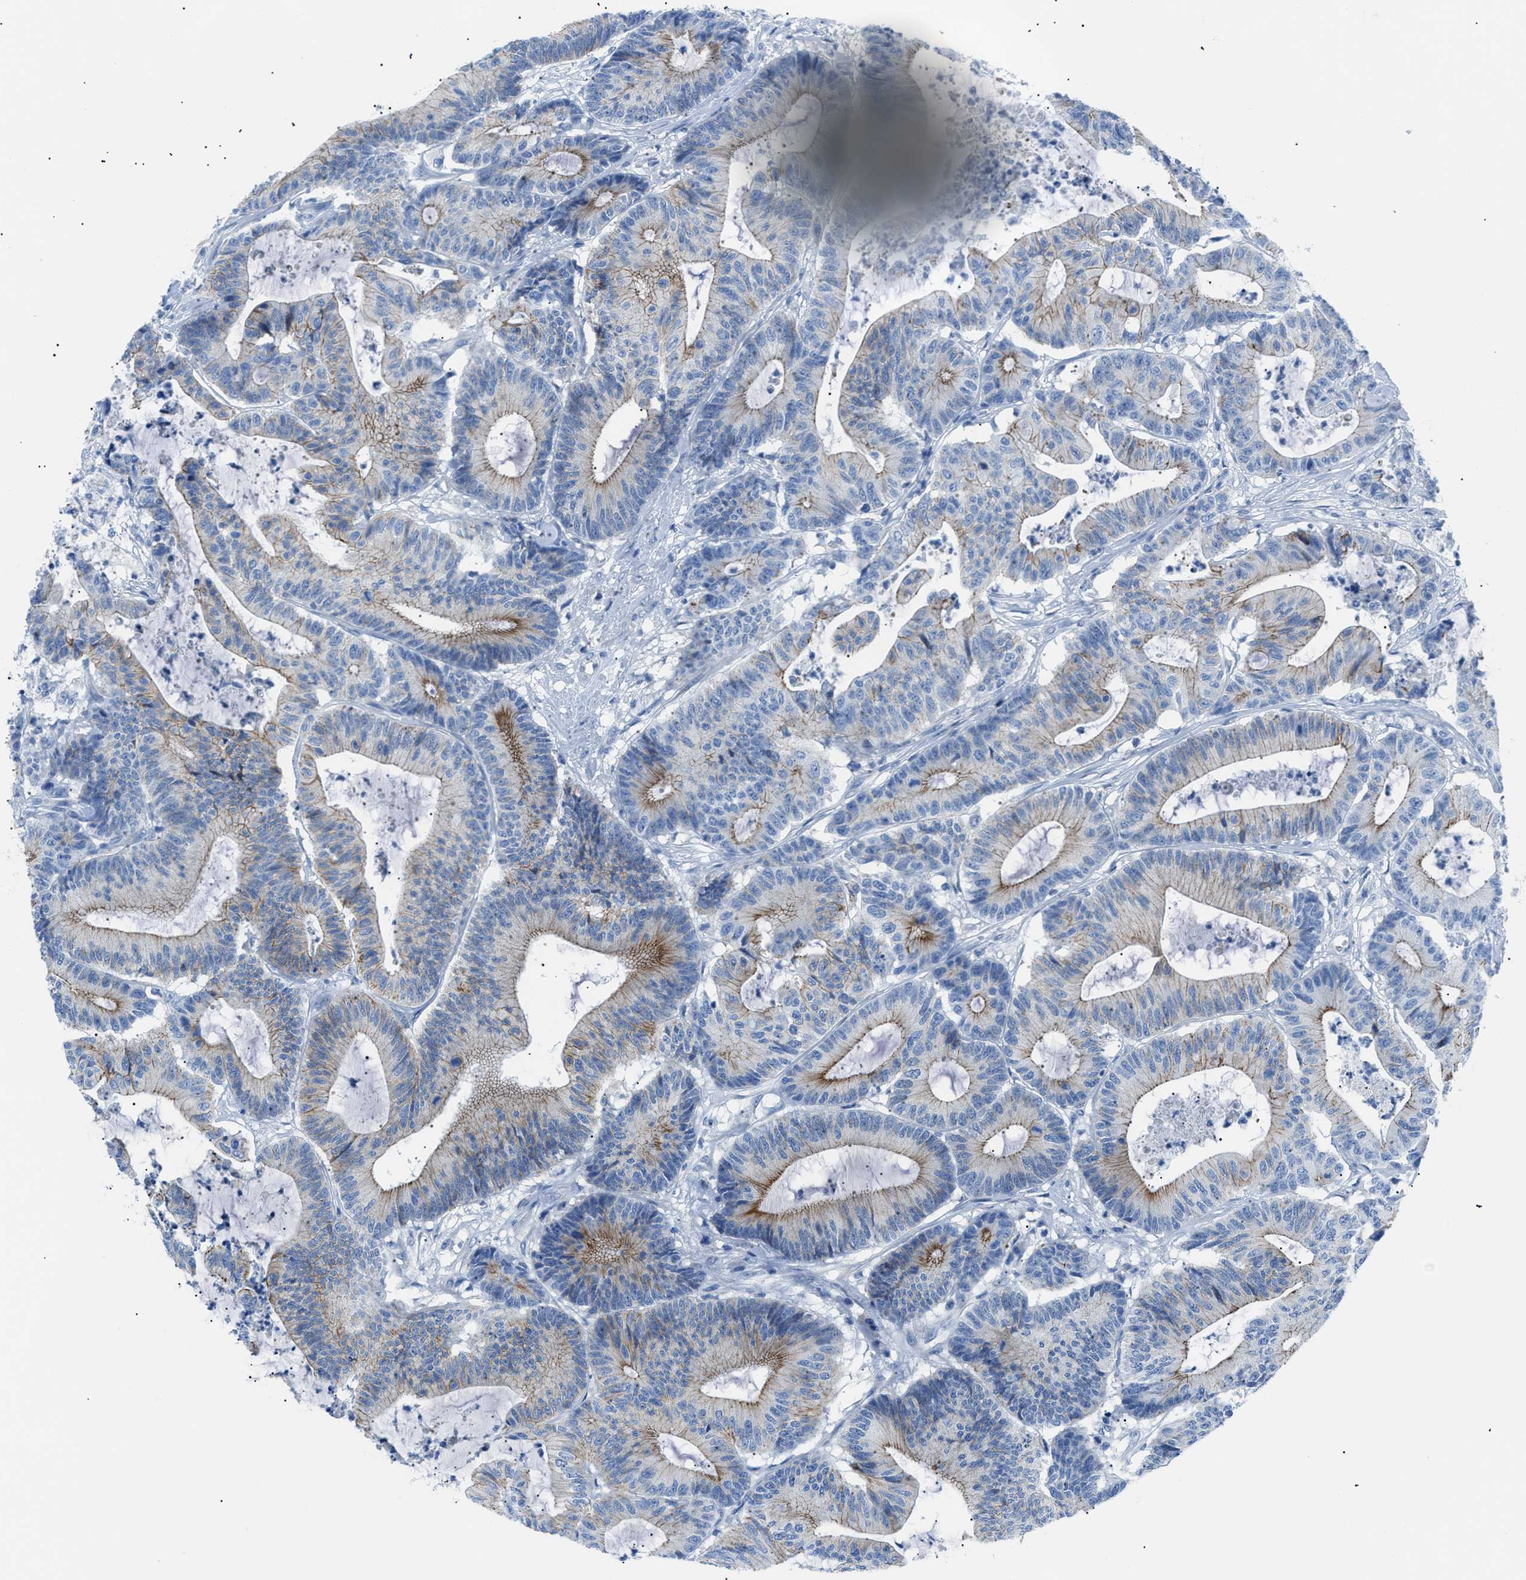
{"staining": {"intensity": "weak", "quantity": "25%-75%", "location": "cytoplasmic/membranous"}, "tissue": "colorectal cancer", "cell_type": "Tumor cells", "image_type": "cancer", "snomed": [{"axis": "morphology", "description": "Adenocarcinoma, NOS"}, {"axis": "topography", "description": "Colon"}], "caption": "Brown immunohistochemical staining in colorectal adenocarcinoma reveals weak cytoplasmic/membranous staining in about 25%-75% of tumor cells.", "gene": "ZDHHC24", "patient": {"sex": "female", "age": 84}}